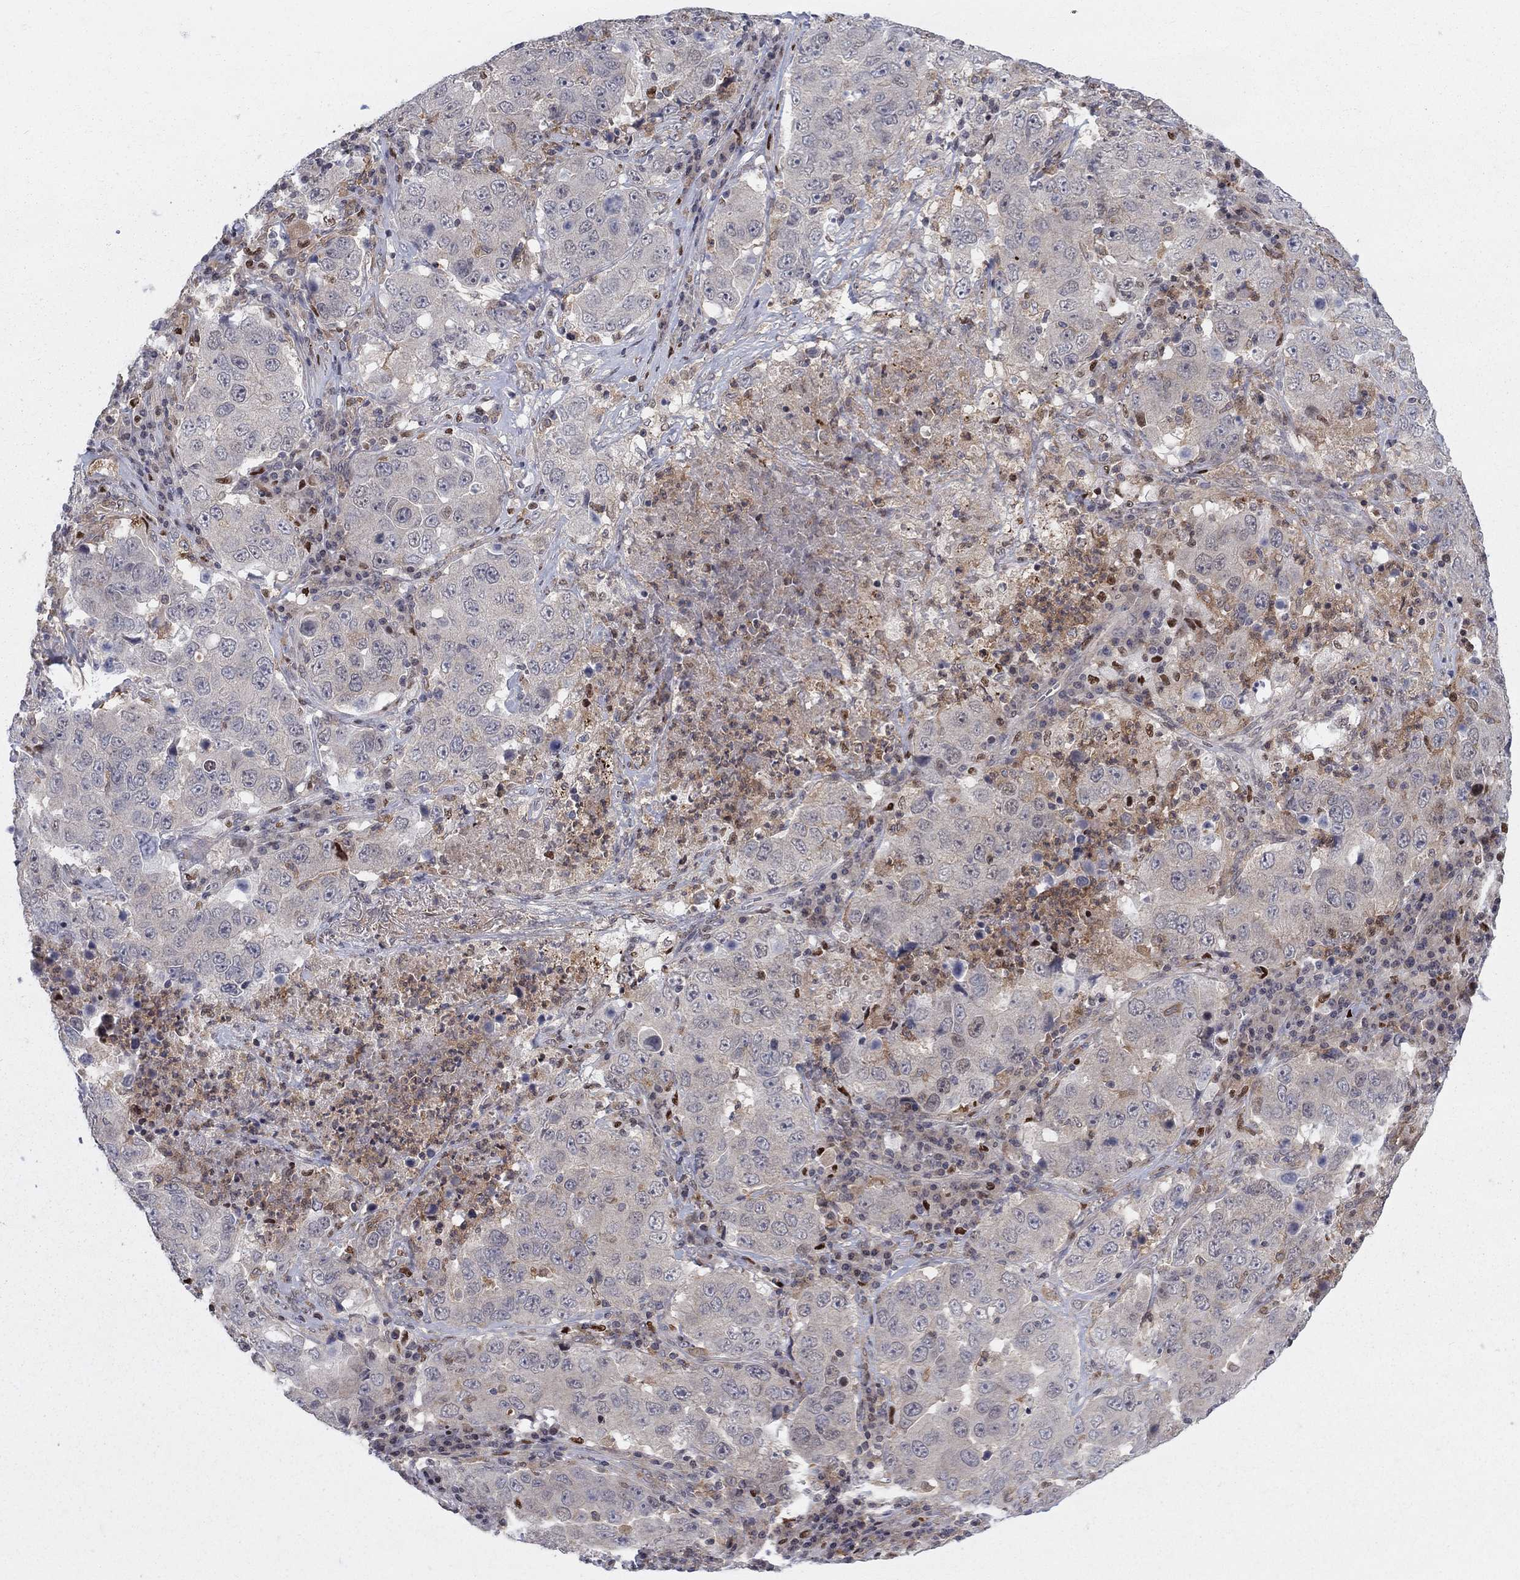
{"staining": {"intensity": "strong", "quantity": "<25%", "location": "nuclear"}, "tissue": "lung cancer", "cell_type": "Tumor cells", "image_type": "cancer", "snomed": [{"axis": "morphology", "description": "Adenocarcinoma, NOS"}, {"axis": "topography", "description": "Lung"}], "caption": "Immunohistochemistry staining of lung cancer, which displays medium levels of strong nuclear positivity in approximately <25% of tumor cells indicating strong nuclear protein positivity. The staining was performed using DAB (brown) for protein detection and nuclei were counterstained in hematoxylin (blue).", "gene": "ZNHIT3", "patient": {"sex": "male", "age": 73}}